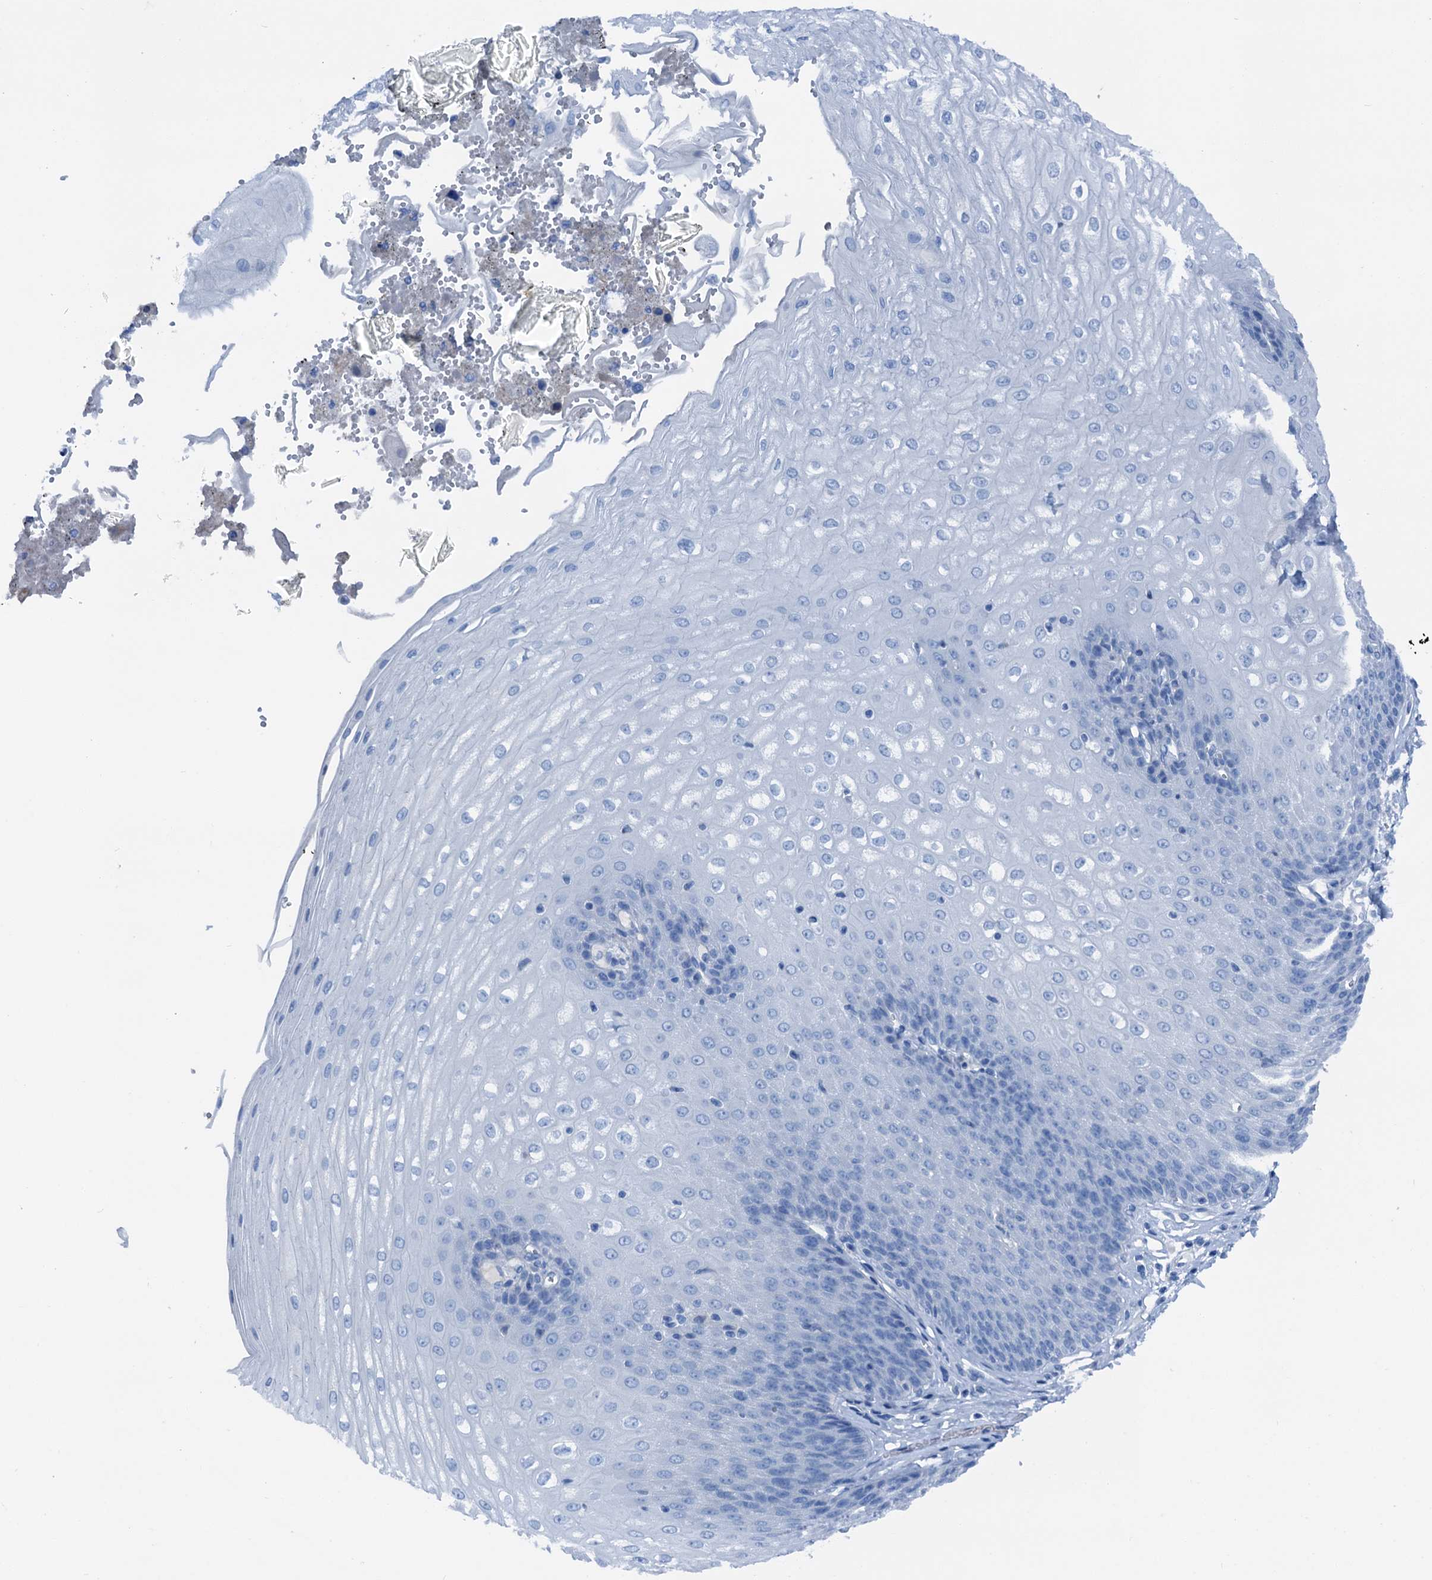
{"staining": {"intensity": "negative", "quantity": "none", "location": "none"}, "tissue": "esophagus", "cell_type": "Squamous epithelial cells", "image_type": "normal", "snomed": [{"axis": "morphology", "description": "Normal tissue, NOS"}, {"axis": "topography", "description": "Esophagus"}], "caption": "Immunohistochemistry histopathology image of normal human esophagus stained for a protein (brown), which exhibits no staining in squamous epithelial cells.", "gene": "C1QTNF4", "patient": {"sex": "male", "age": 60}}